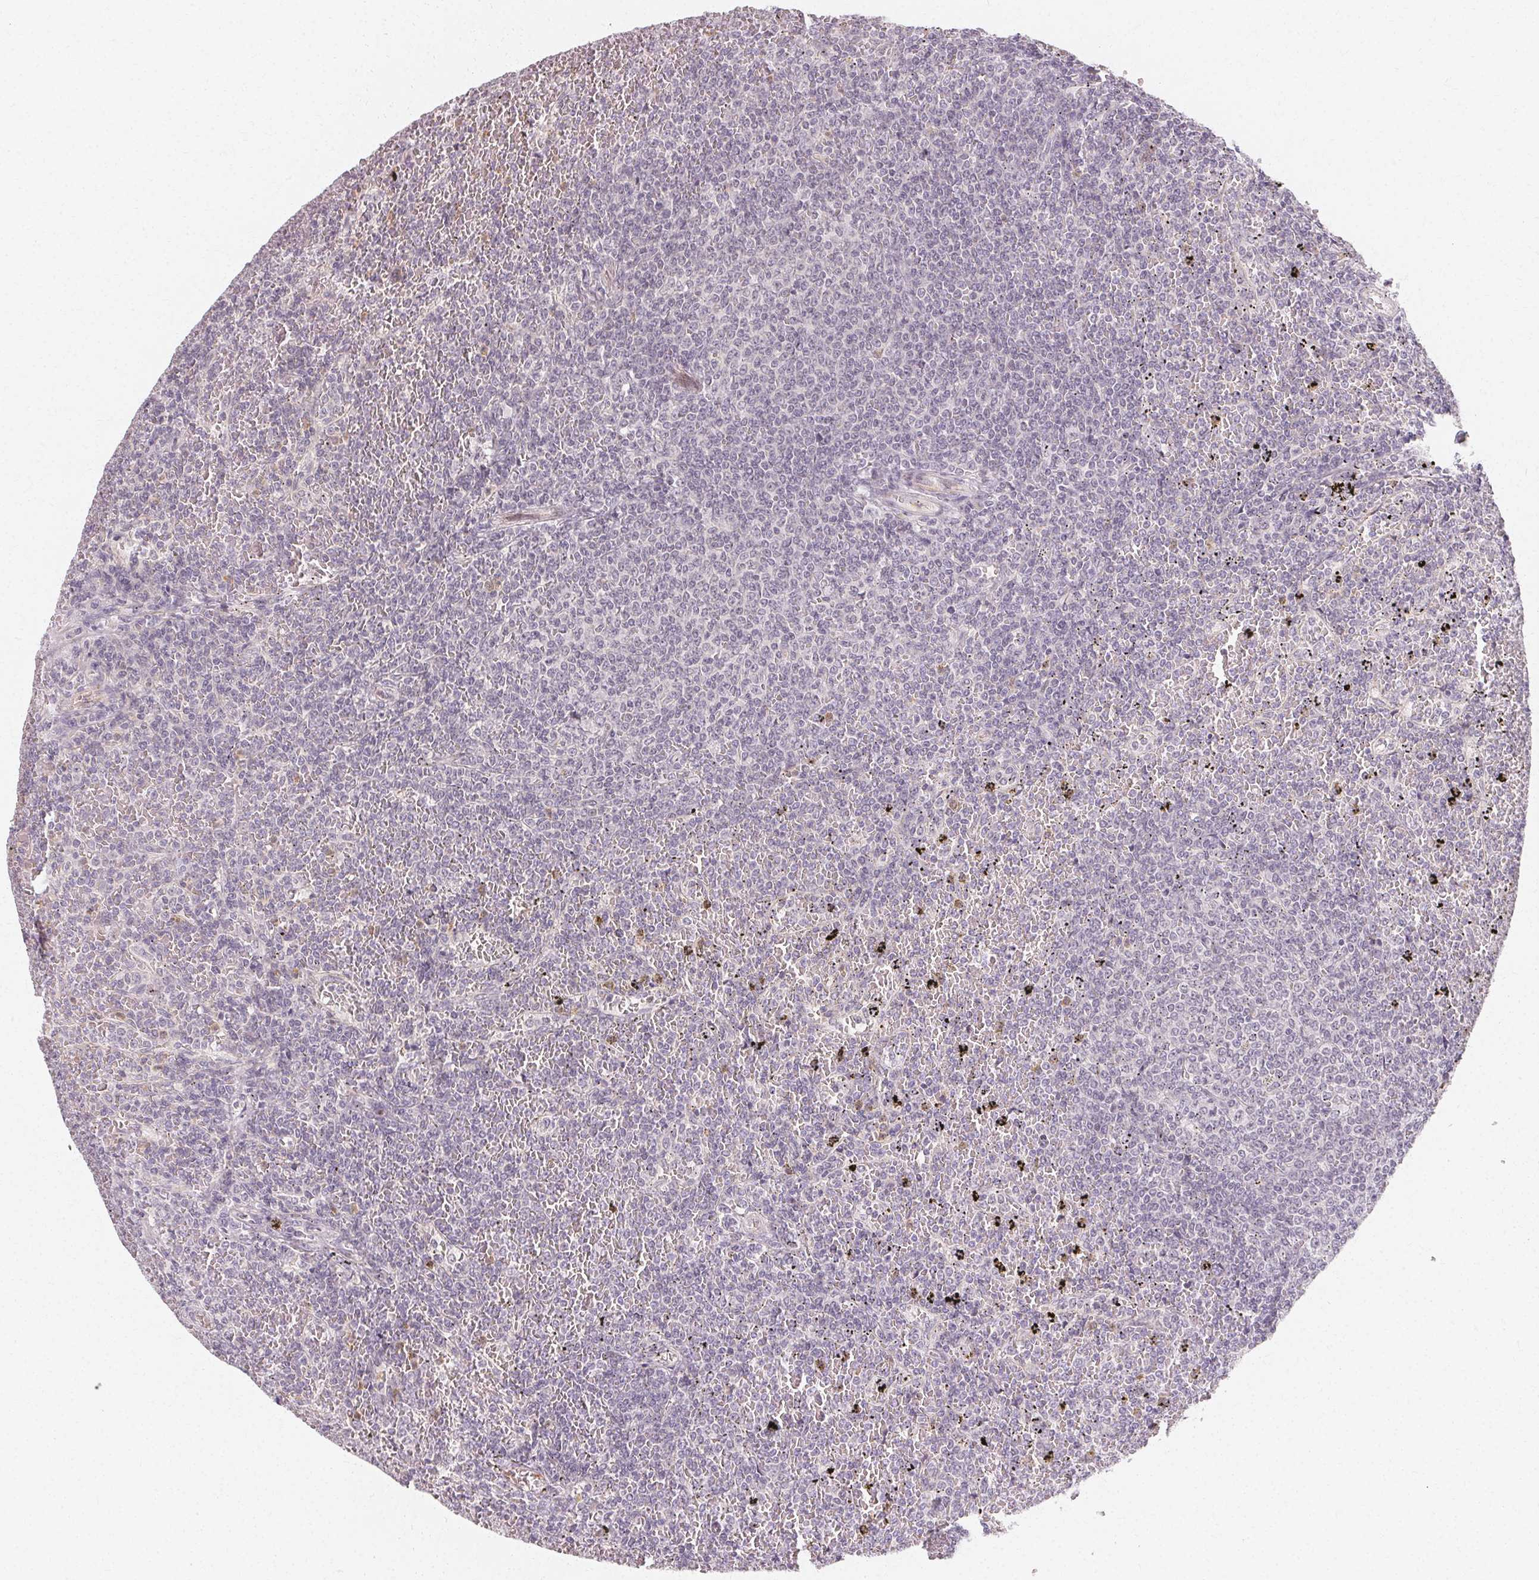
{"staining": {"intensity": "negative", "quantity": "none", "location": "none"}, "tissue": "lymphoma", "cell_type": "Tumor cells", "image_type": "cancer", "snomed": [{"axis": "morphology", "description": "Malignant lymphoma, non-Hodgkin's type, Low grade"}, {"axis": "topography", "description": "Spleen"}], "caption": "IHC photomicrograph of neoplastic tissue: low-grade malignant lymphoma, non-Hodgkin's type stained with DAB demonstrates no significant protein positivity in tumor cells. (DAB IHC, high magnification).", "gene": "CLCNKB", "patient": {"sex": "female", "age": 77}}